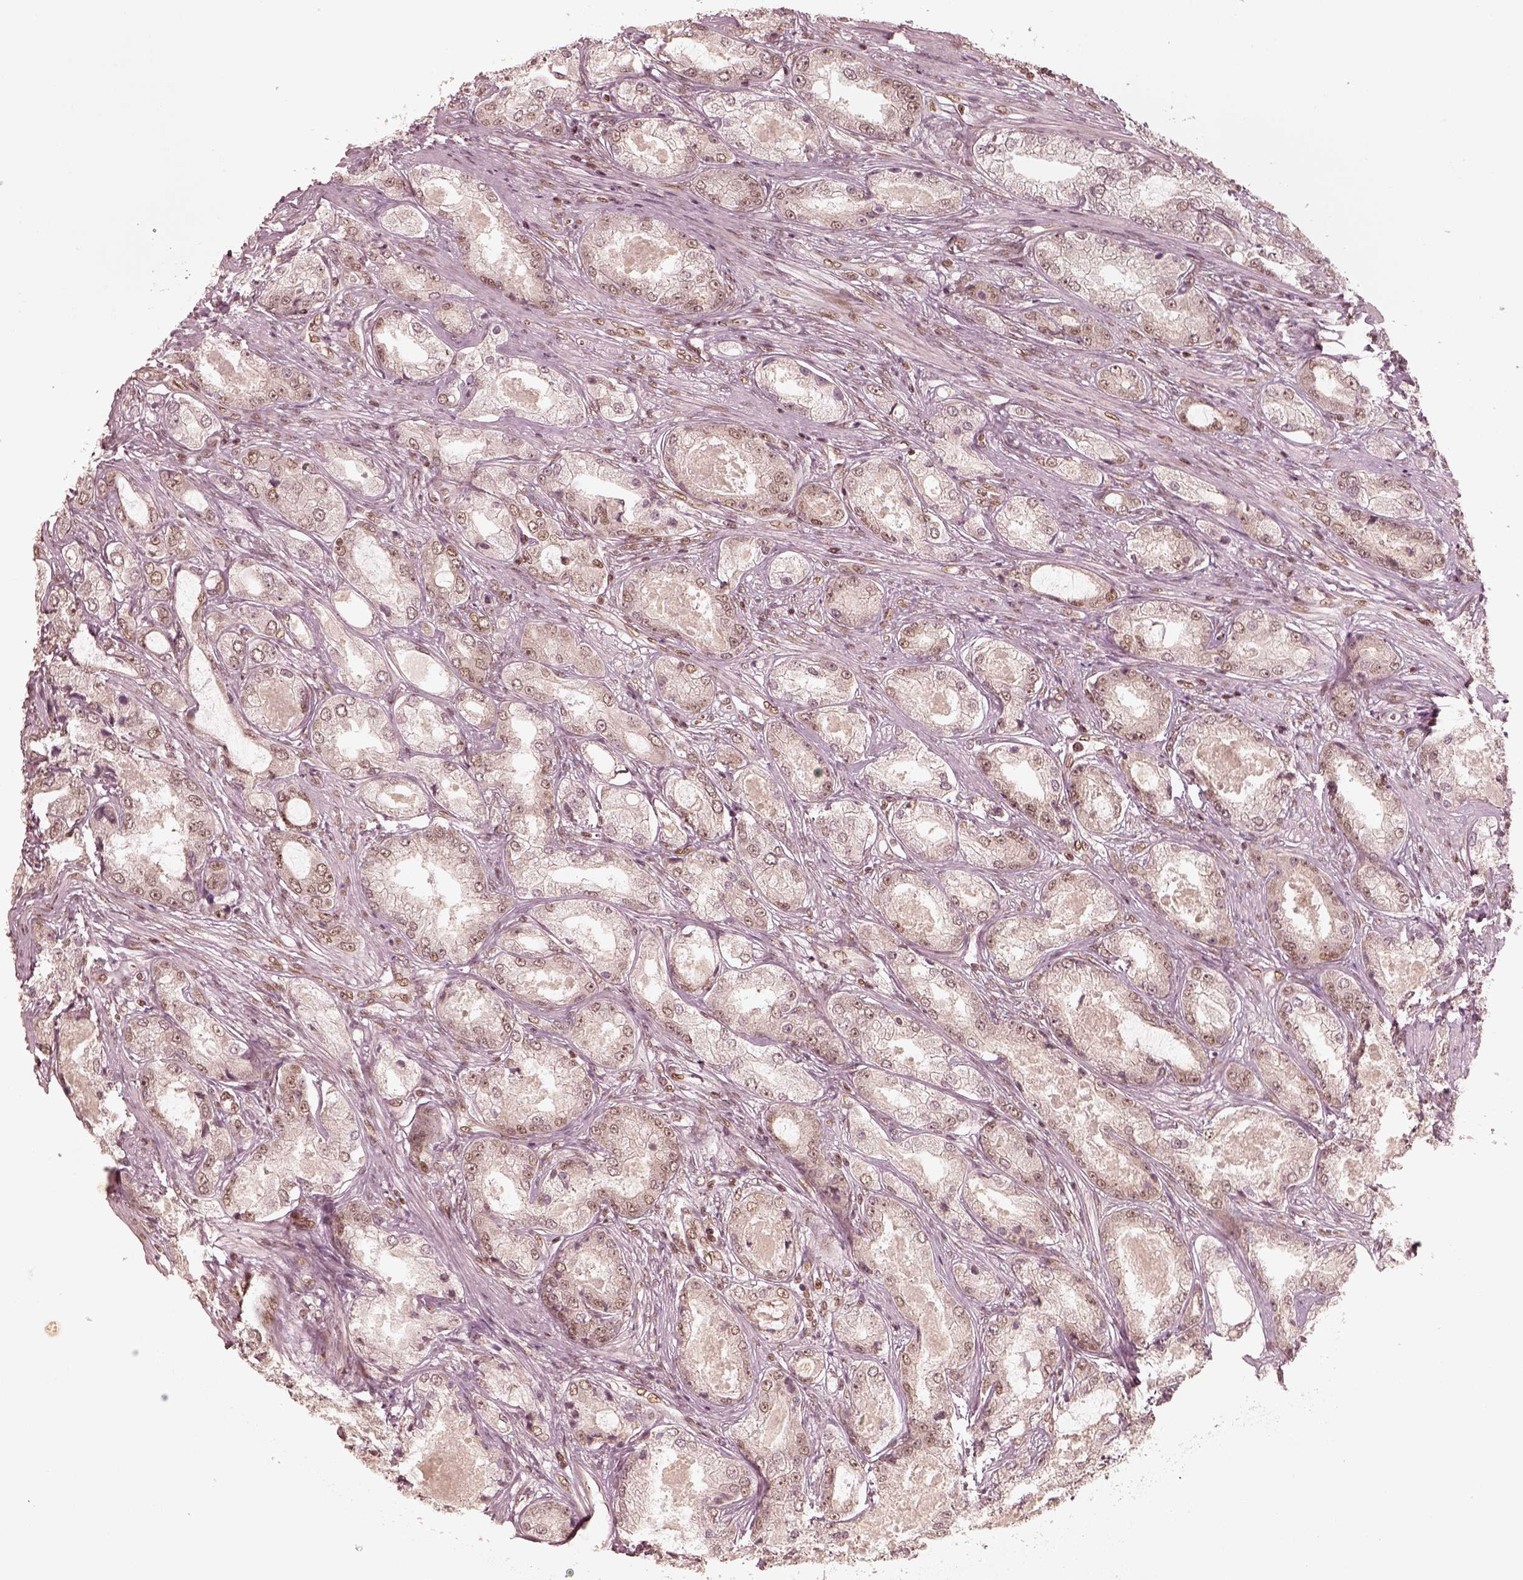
{"staining": {"intensity": "weak", "quantity": "<25%", "location": "nuclear"}, "tissue": "prostate cancer", "cell_type": "Tumor cells", "image_type": "cancer", "snomed": [{"axis": "morphology", "description": "Adenocarcinoma, Low grade"}, {"axis": "topography", "description": "Prostate"}], "caption": "This micrograph is of prostate cancer (low-grade adenocarcinoma) stained with immunohistochemistry to label a protein in brown with the nuclei are counter-stained blue. There is no positivity in tumor cells.", "gene": "GMEB2", "patient": {"sex": "male", "age": 68}}